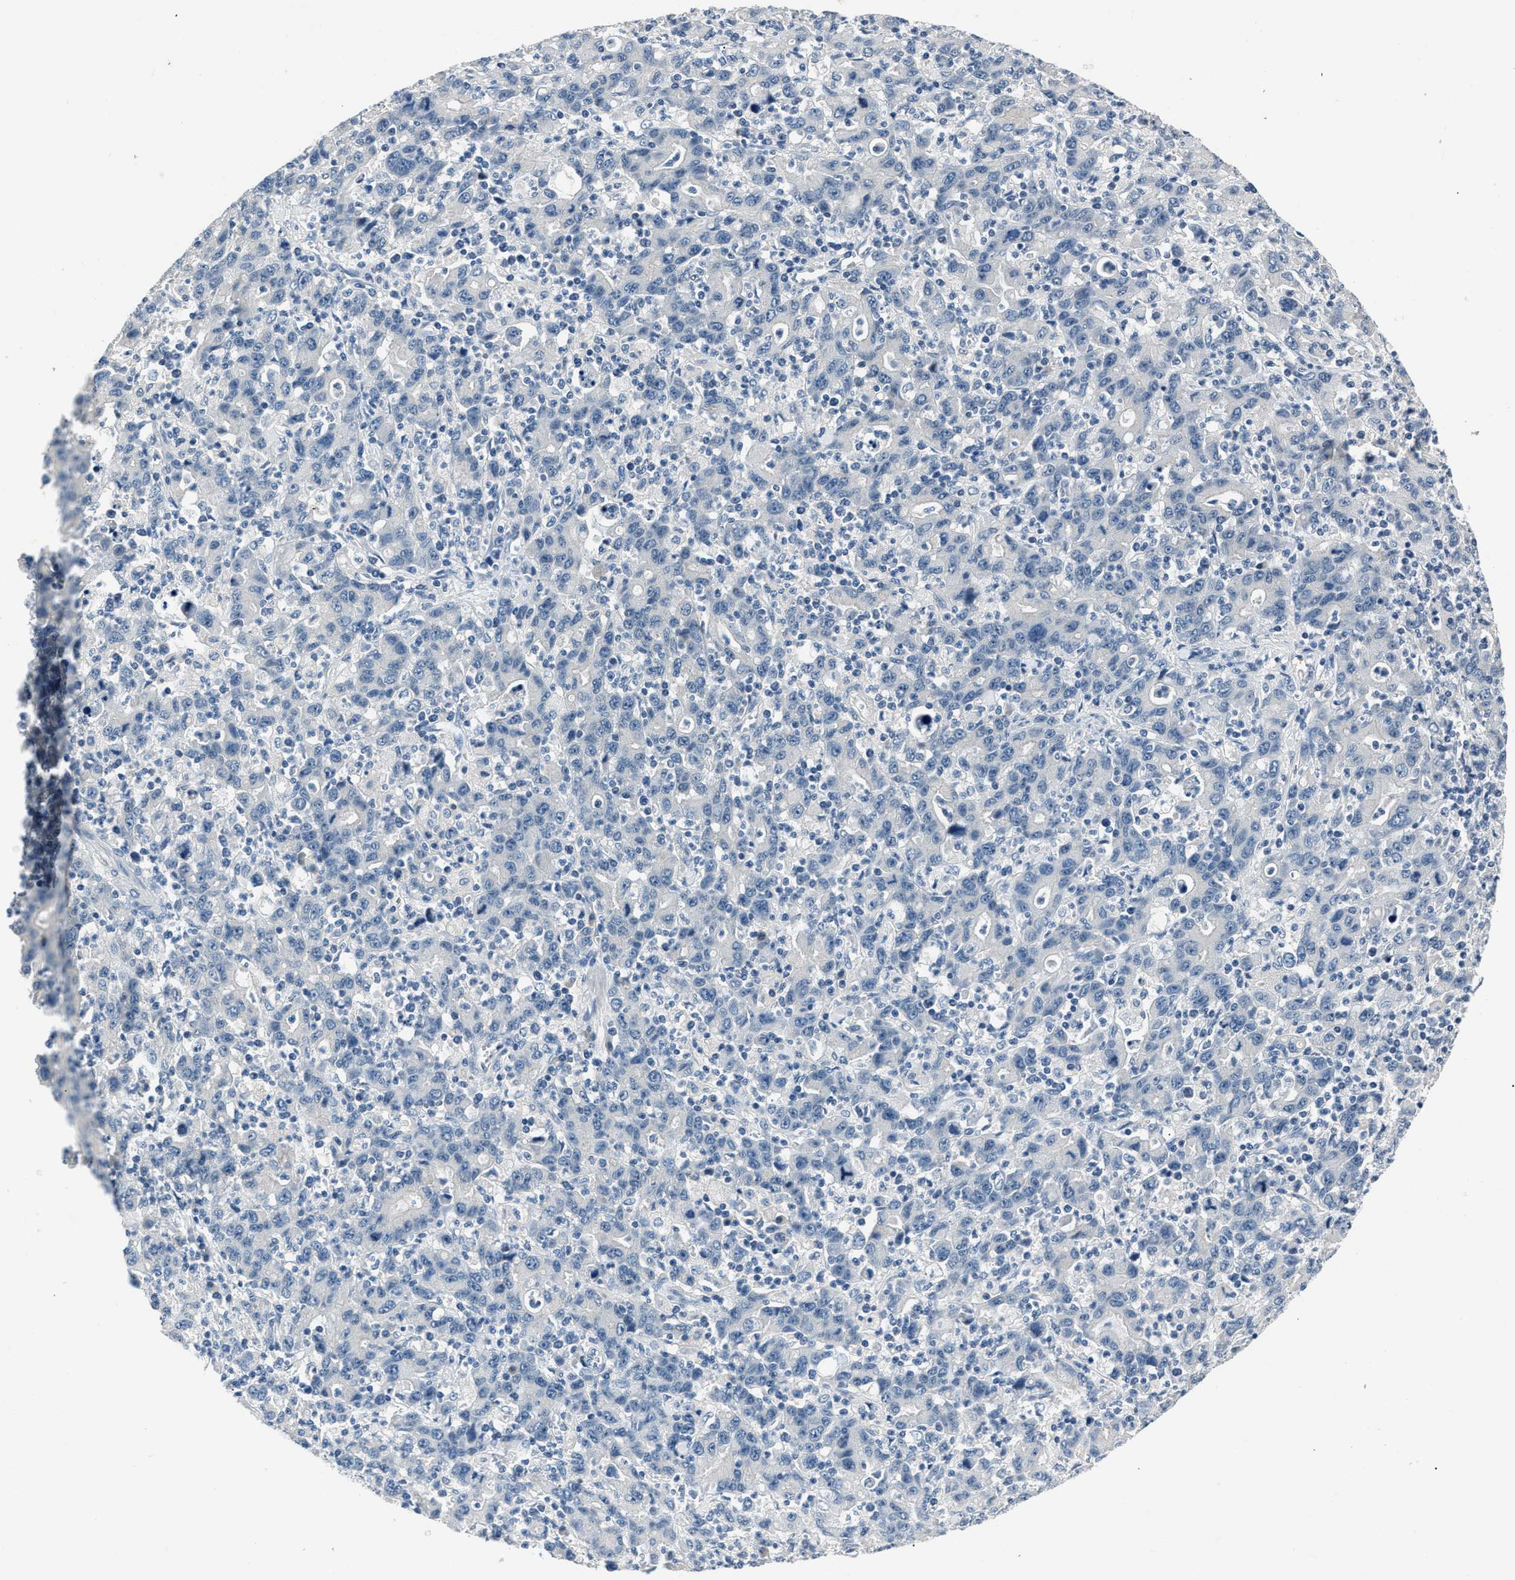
{"staining": {"intensity": "negative", "quantity": "none", "location": "none"}, "tissue": "stomach cancer", "cell_type": "Tumor cells", "image_type": "cancer", "snomed": [{"axis": "morphology", "description": "Adenocarcinoma, NOS"}, {"axis": "topography", "description": "Stomach, upper"}], "caption": "The photomicrograph exhibits no staining of tumor cells in adenocarcinoma (stomach).", "gene": "INHA", "patient": {"sex": "male", "age": 69}}